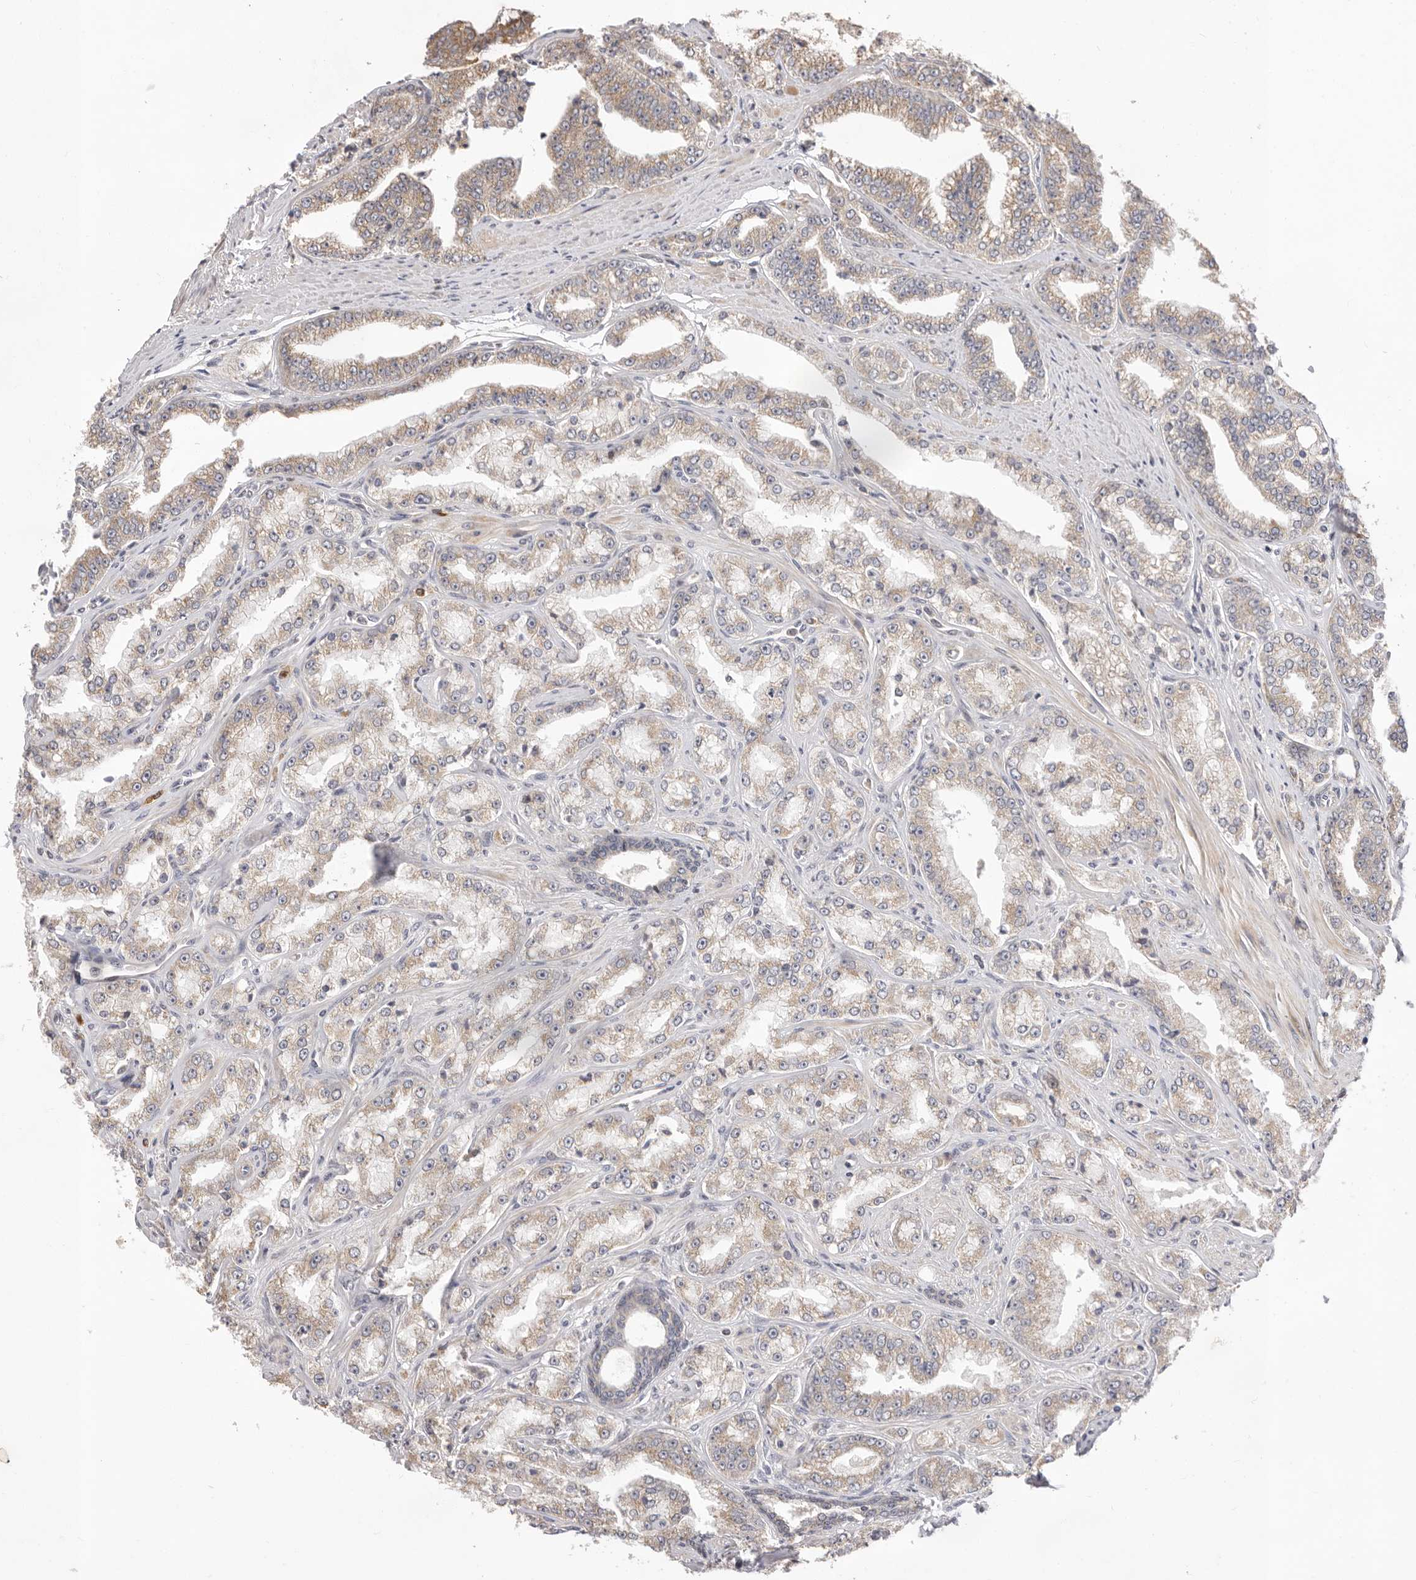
{"staining": {"intensity": "weak", "quantity": "25%-75%", "location": "cytoplasmic/membranous"}, "tissue": "prostate cancer", "cell_type": "Tumor cells", "image_type": "cancer", "snomed": [{"axis": "morphology", "description": "Adenocarcinoma, High grade"}, {"axis": "topography", "description": "Prostate"}], "caption": "A low amount of weak cytoplasmic/membranous staining is seen in about 25%-75% of tumor cells in adenocarcinoma (high-grade) (prostate) tissue.", "gene": "USH1C", "patient": {"sex": "male", "age": 71}}